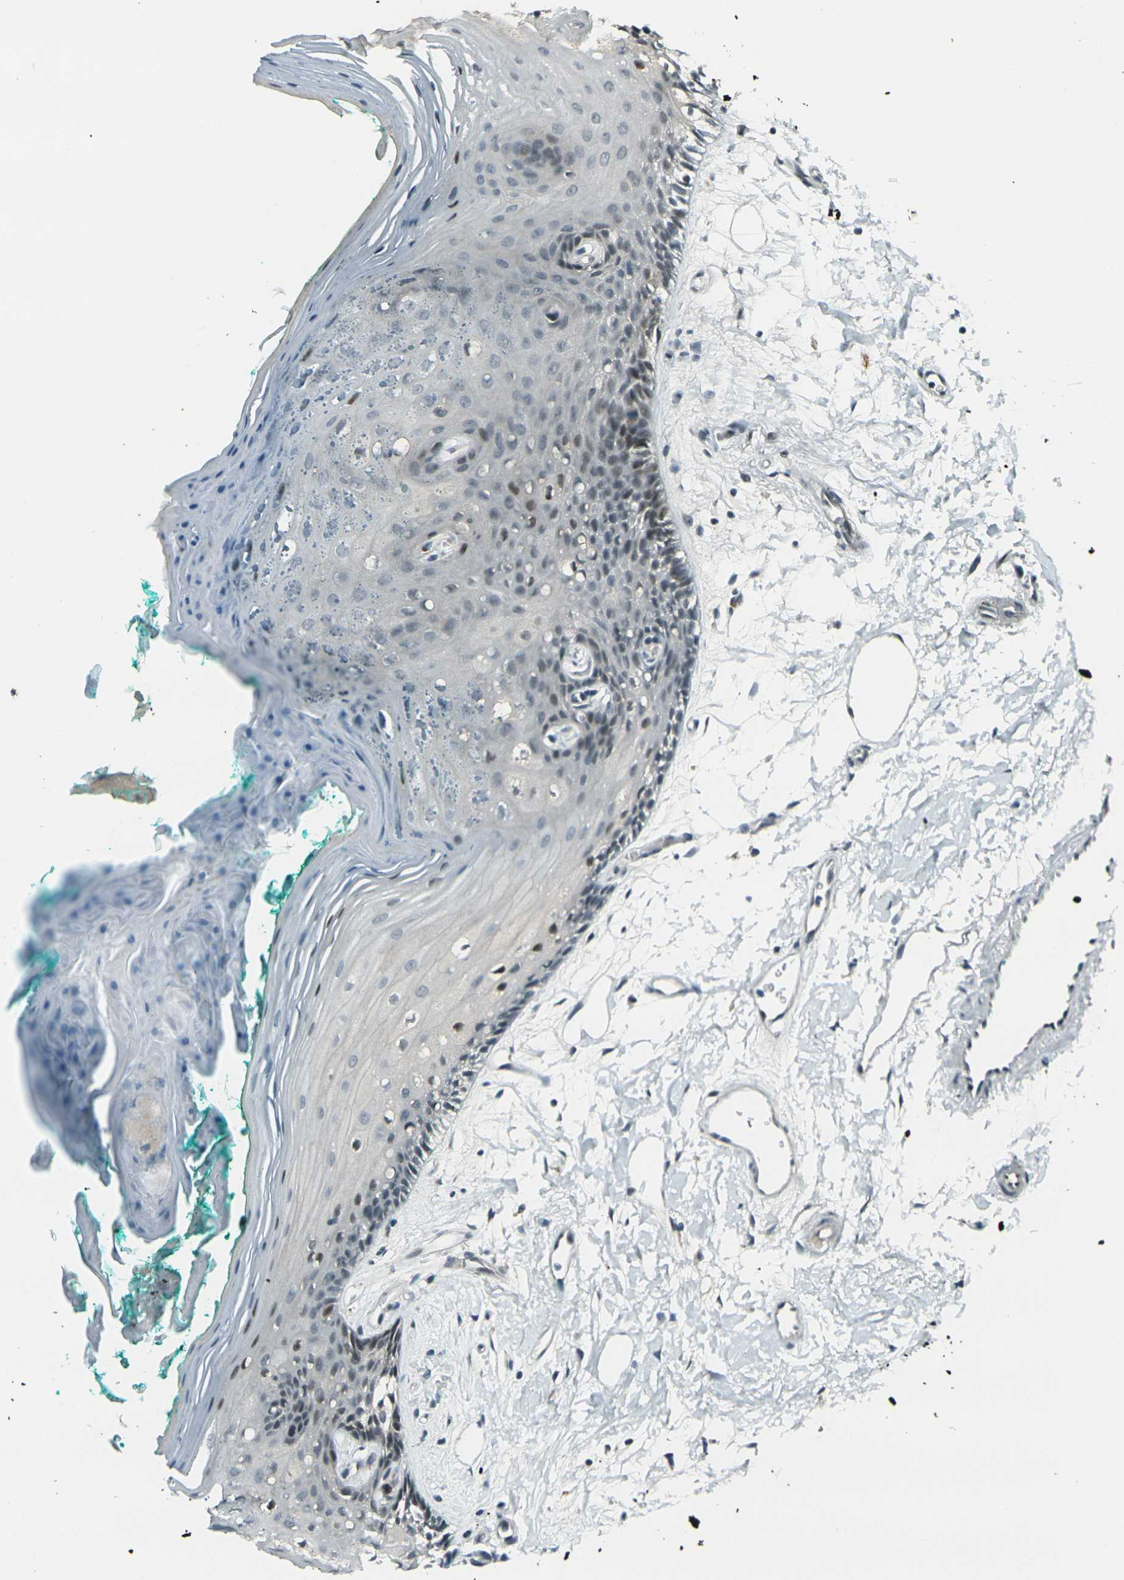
{"staining": {"intensity": "moderate", "quantity": "25%-75%", "location": "nuclear"}, "tissue": "oral mucosa", "cell_type": "Squamous epithelial cells", "image_type": "normal", "snomed": [{"axis": "morphology", "description": "Normal tissue, NOS"}, {"axis": "topography", "description": "Skeletal muscle"}, {"axis": "topography", "description": "Oral tissue"}, {"axis": "topography", "description": "Peripheral nerve tissue"}], "caption": "Protein staining of unremarkable oral mucosa shows moderate nuclear expression in about 25%-75% of squamous epithelial cells.", "gene": "GPR19", "patient": {"sex": "female", "age": 84}}